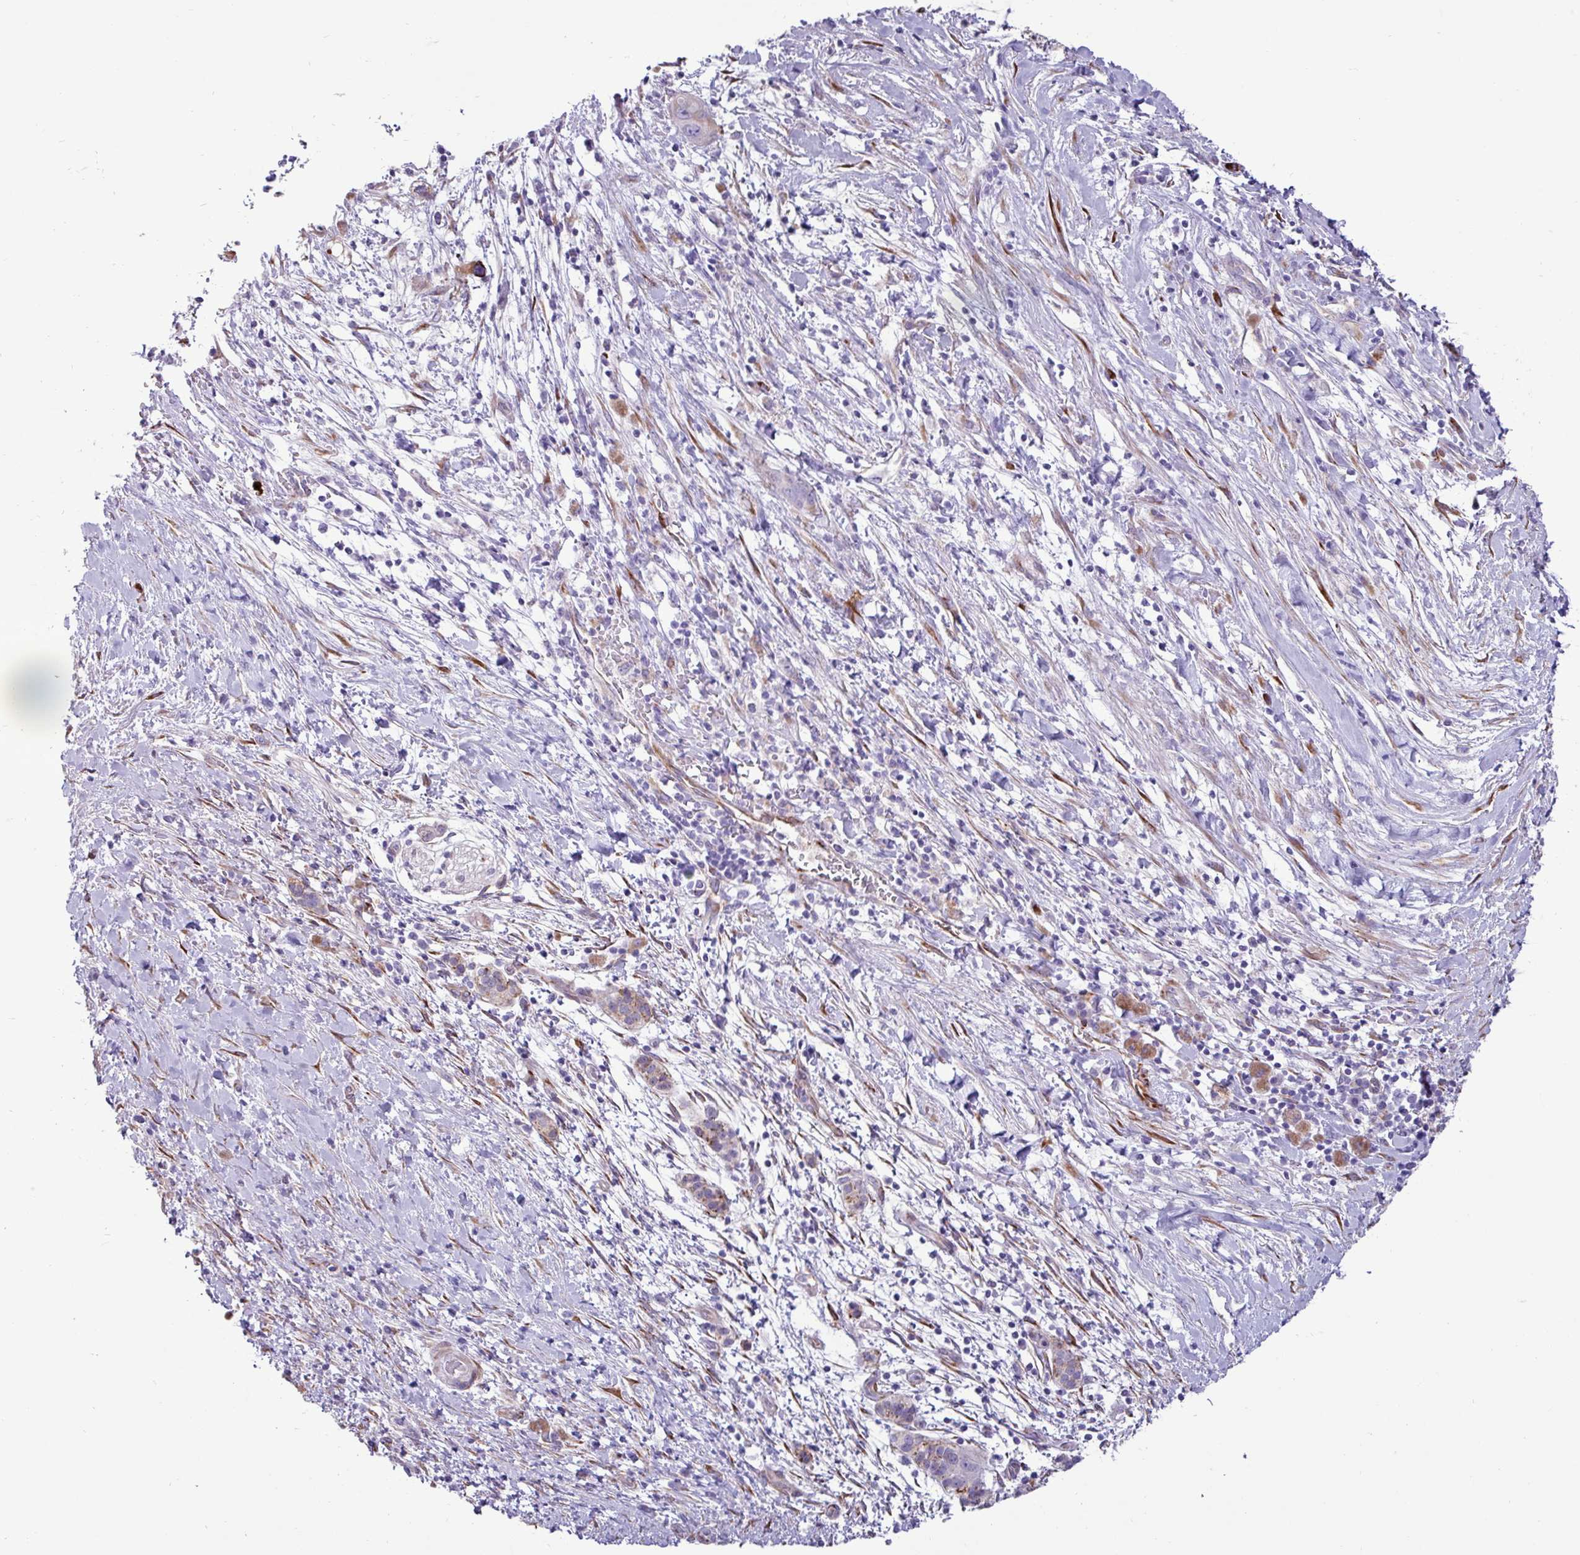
{"staining": {"intensity": "weak", "quantity": "<25%", "location": "cytoplasmic/membranous"}, "tissue": "pancreatic cancer", "cell_type": "Tumor cells", "image_type": "cancer", "snomed": [{"axis": "morphology", "description": "Adenocarcinoma, NOS"}, {"axis": "topography", "description": "Pancreas"}], "caption": "Tumor cells show no significant protein expression in pancreatic cancer.", "gene": "PPP1R35", "patient": {"sex": "male", "age": 68}}